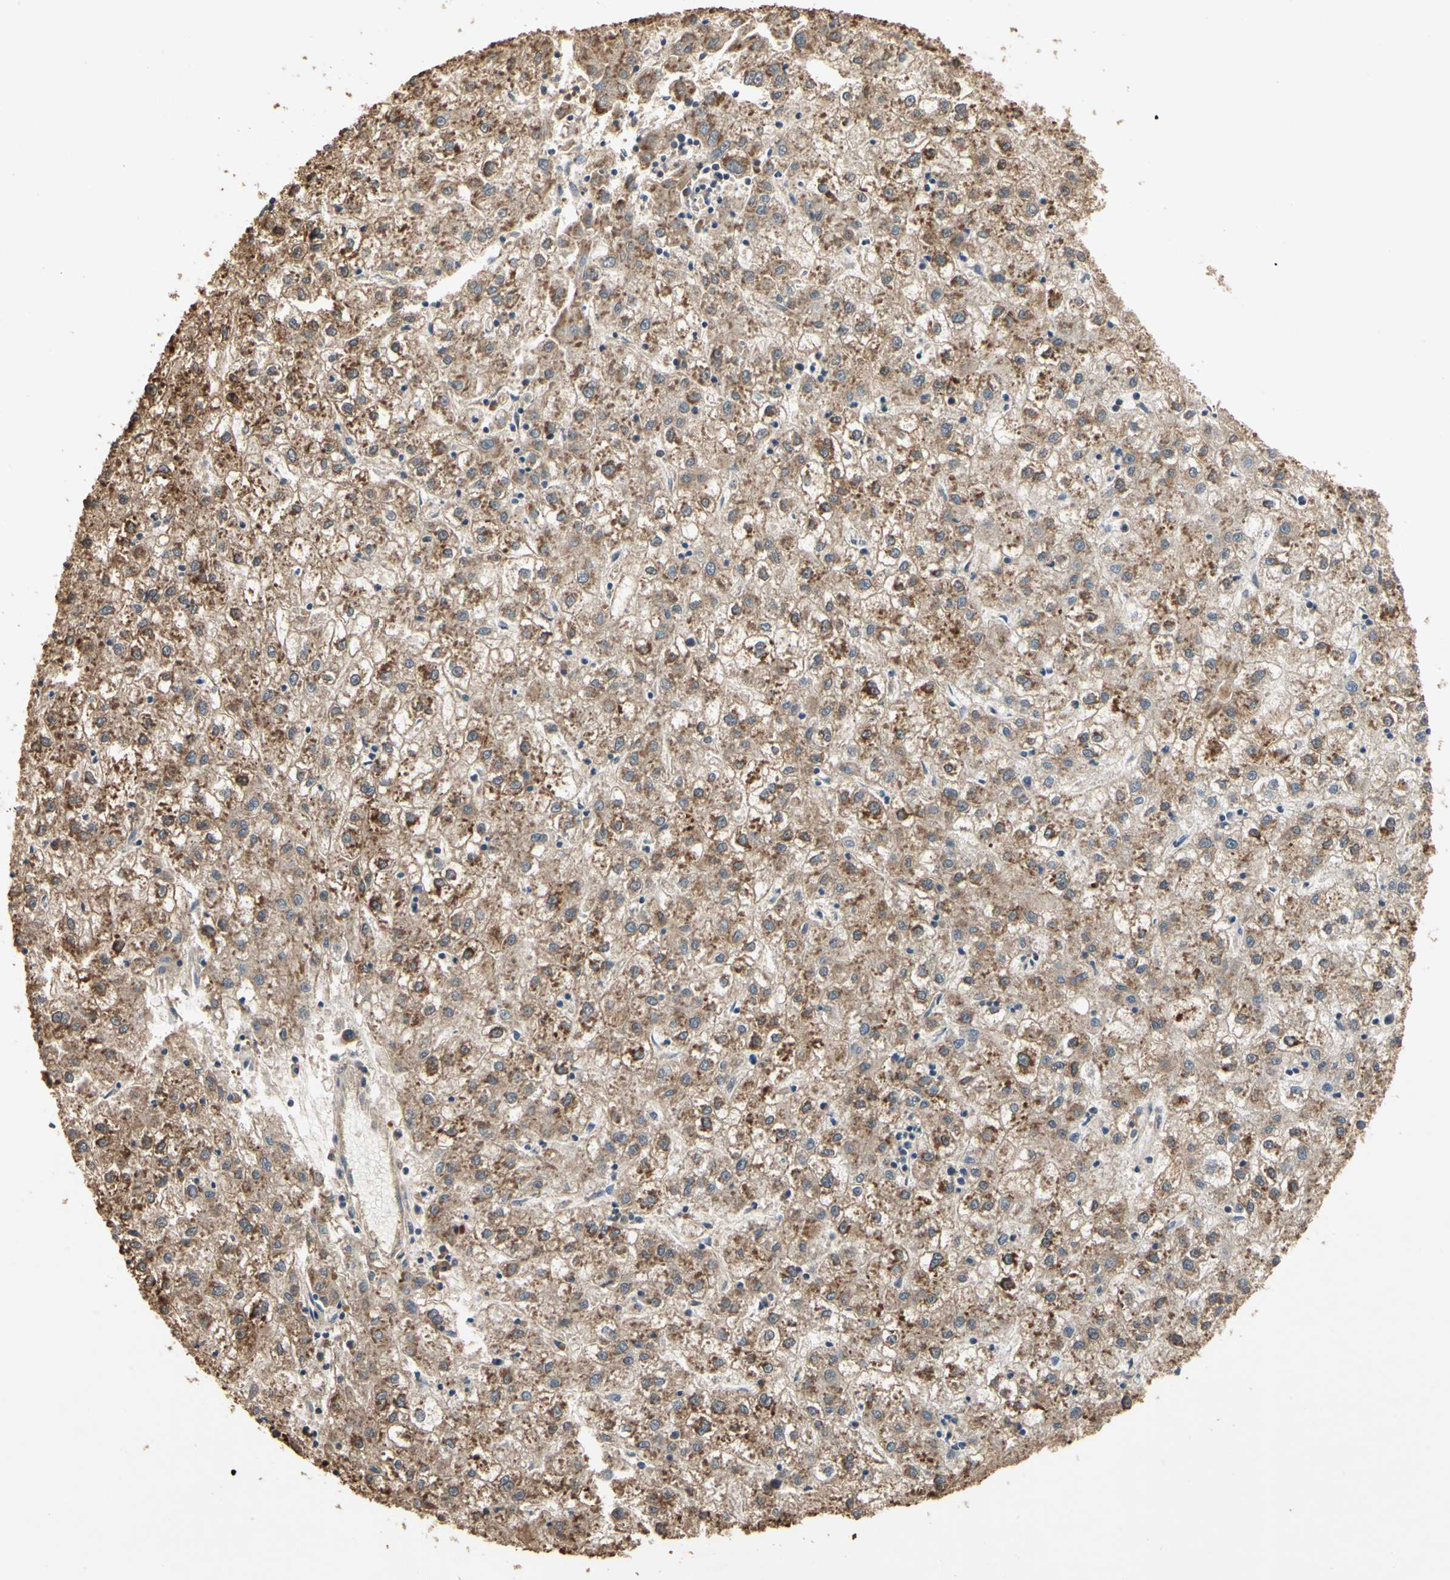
{"staining": {"intensity": "moderate", "quantity": ">75%", "location": "cytoplasmic/membranous"}, "tissue": "liver cancer", "cell_type": "Tumor cells", "image_type": "cancer", "snomed": [{"axis": "morphology", "description": "Carcinoma, Hepatocellular, NOS"}, {"axis": "topography", "description": "Liver"}], "caption": "IHC staining of liver cancer (hepatocellular carcinoma), which displays medium levels of moderate cytoplasmic/membranous expression in about >75% of tumor cells indicating moderate cytoplasmic/membranous protein expression. The staining was performed using DAB (brown) for protein detection and nuclei were counterstained in hematoxylin (blue).", "gene": "MAP3K10", "patient": {"sex": "male", "age": 72}}